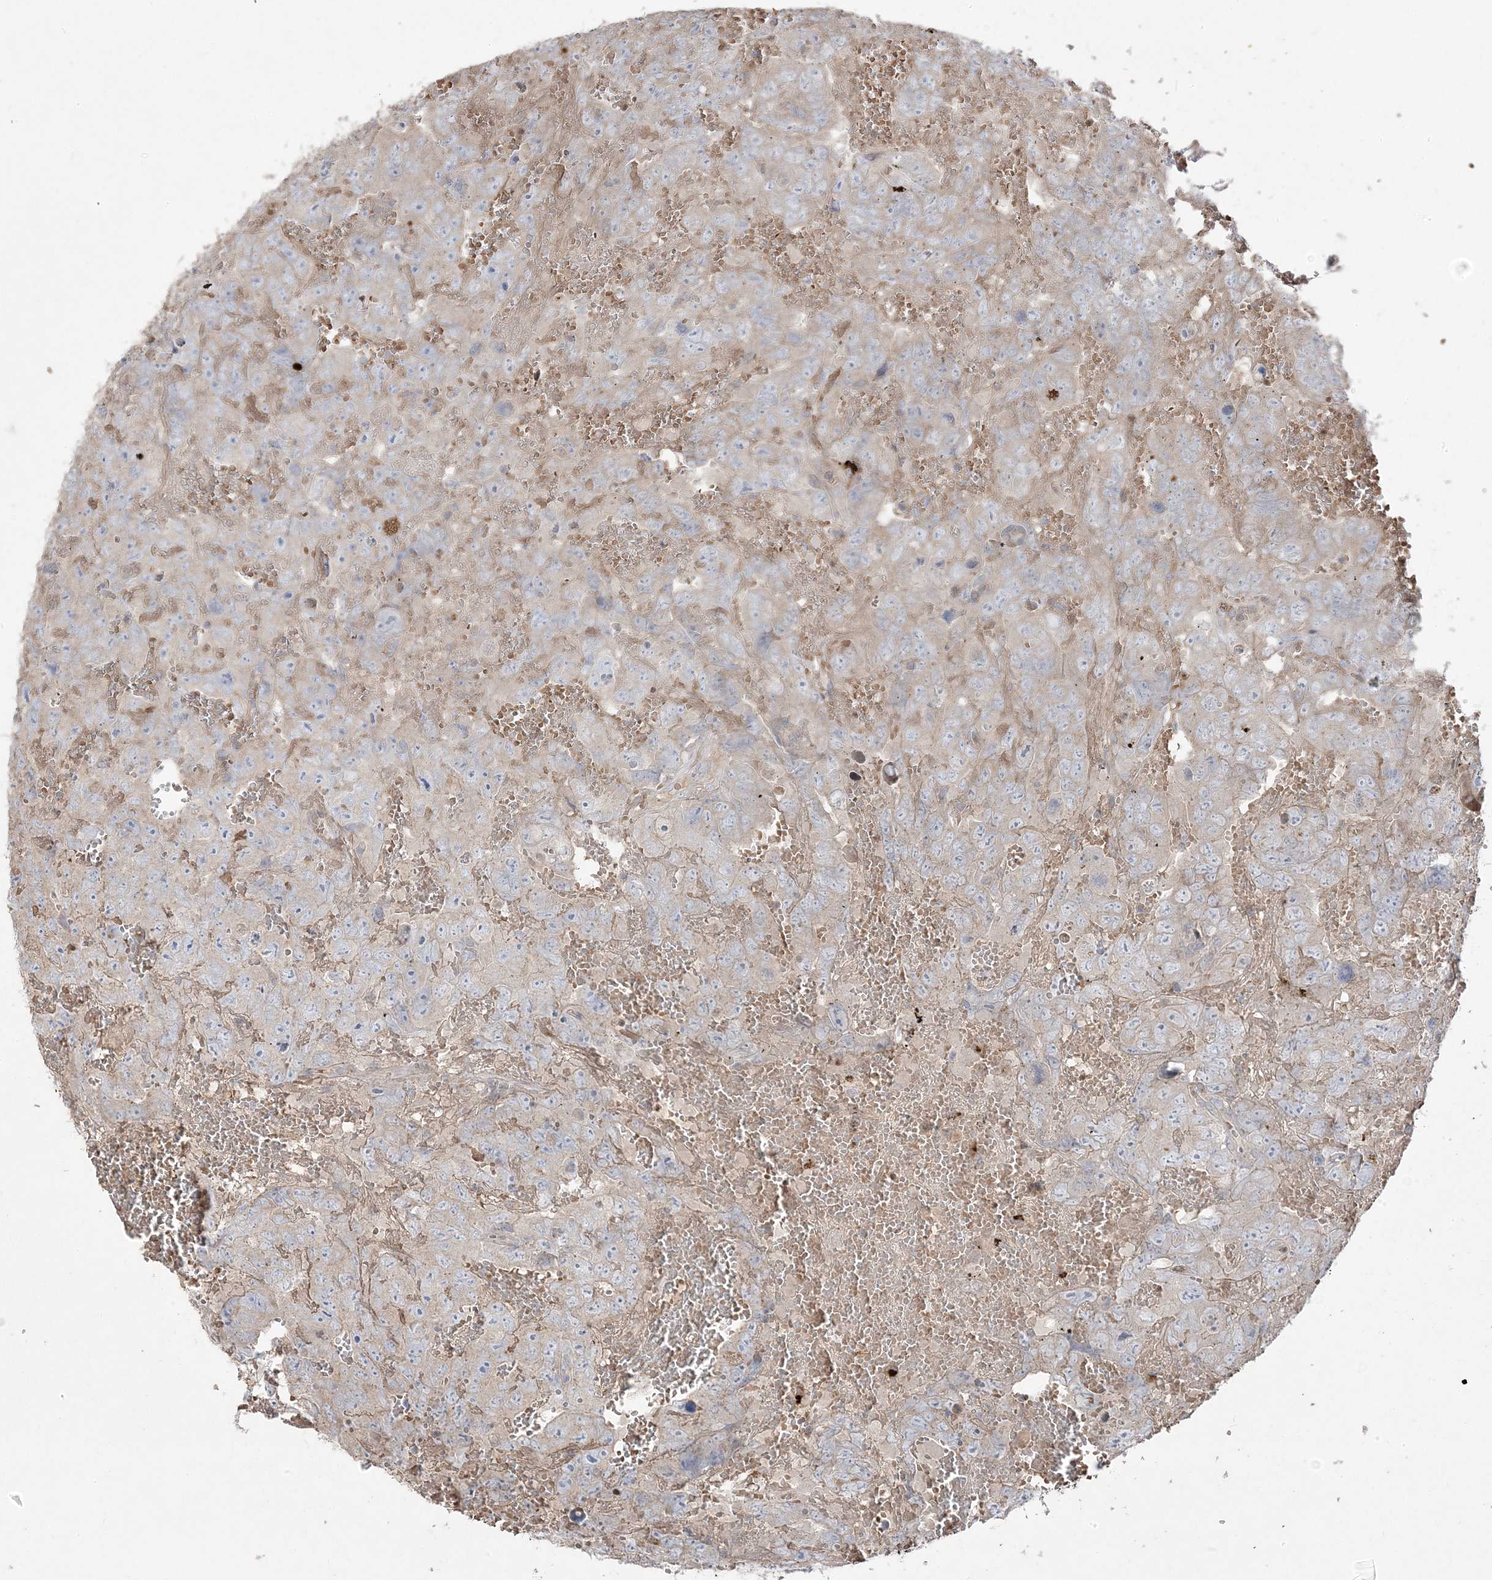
{"staining": {"intensity": "weak", "quantity": "<25%", "location": "cytoplasmic/membranous"}, "tissue": "testis cancer", "cell_type": "Tumor cells", "image_type": "cancer", "snomed": [{"axis": "morphology", "description": "Carcinoma, Embryonal, NOS"}, {"axis": "topography", "description": "Testis"}], "caption": "An IHC micrograph of testis cancer is shown. There is no staining in tumor cells of testis cancer.", "gene": "PPOX", "patient": {"sex": "male", "age": 45}}